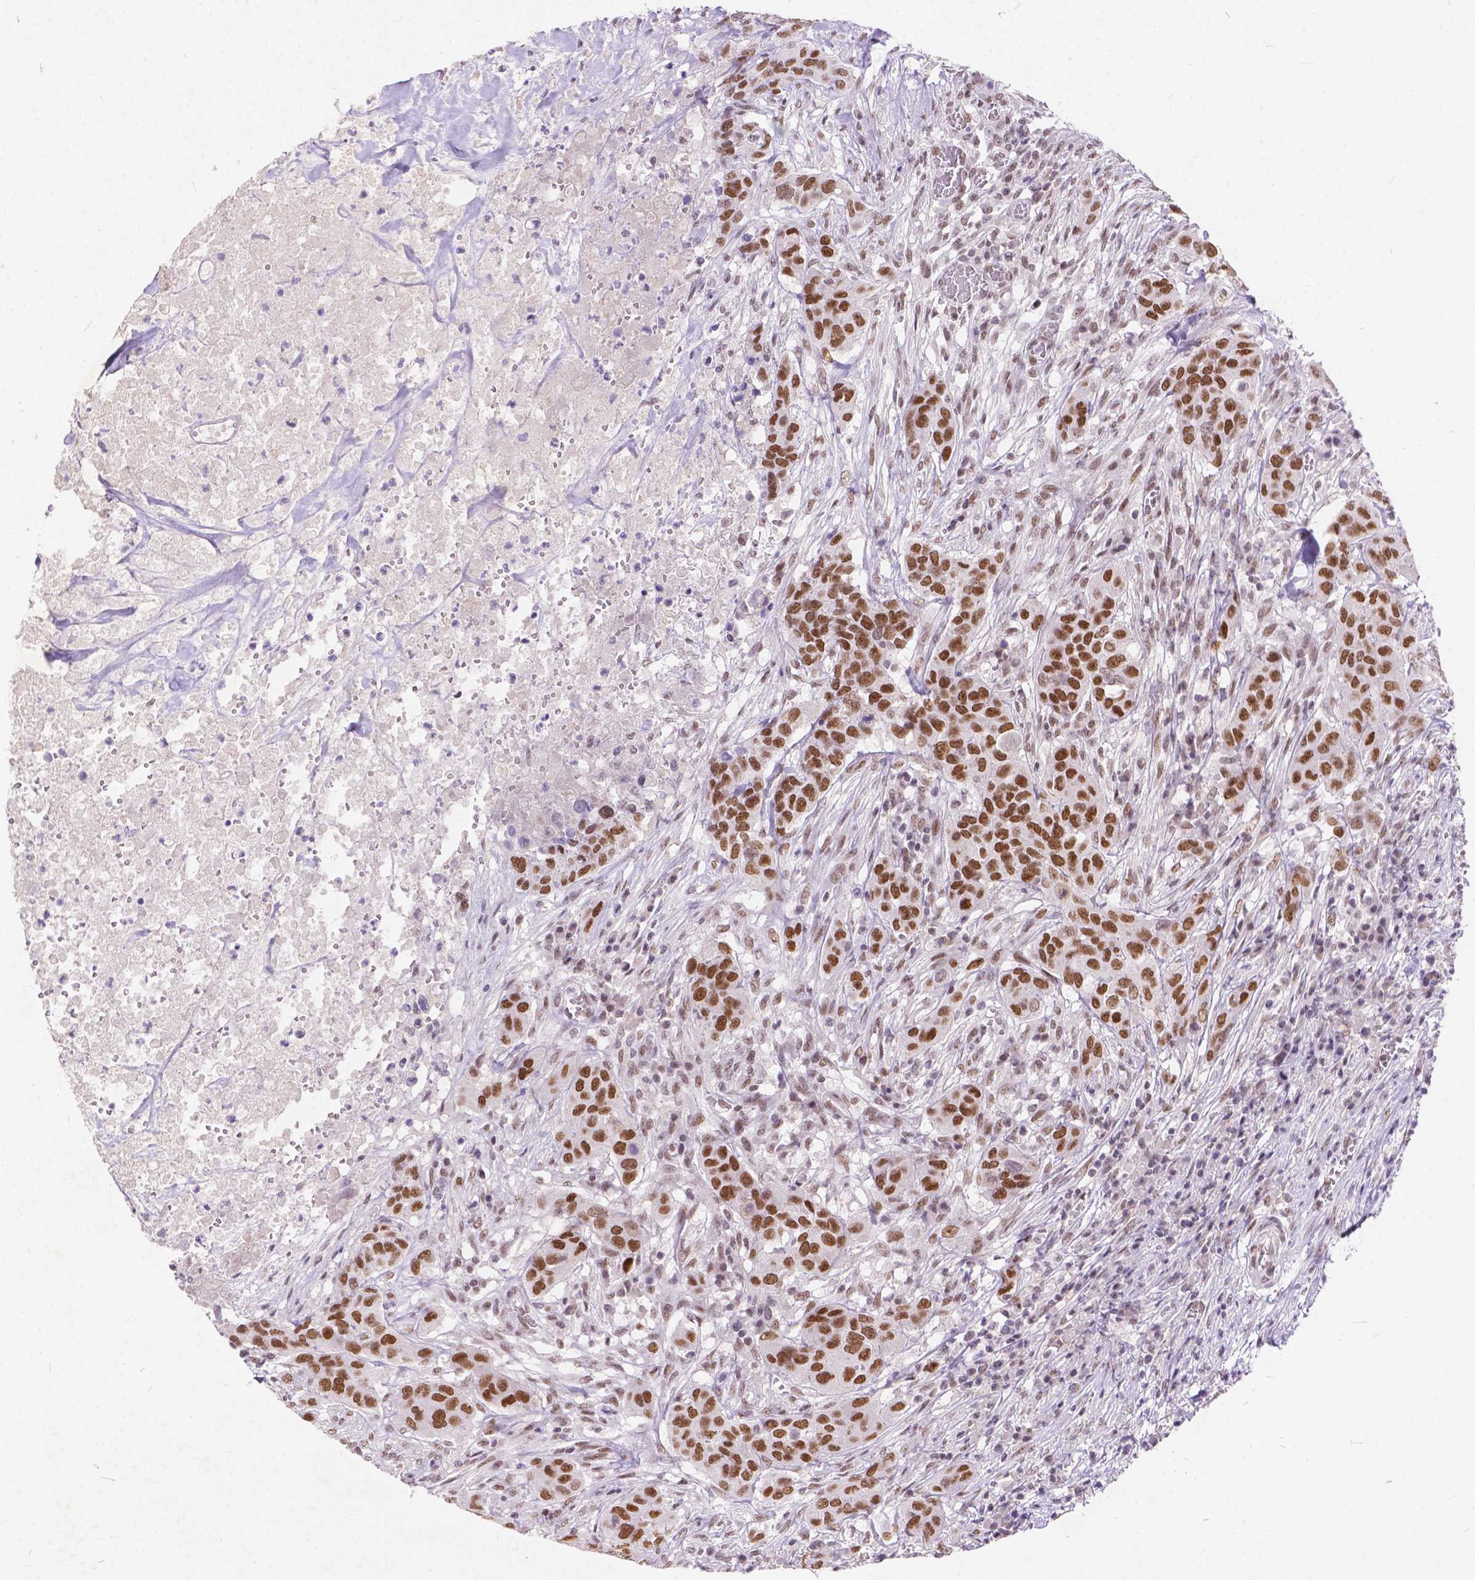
{"staining": {"intensity": "moderate", "quantity": ">75%", "location": "nuclear"}, "tissue": "urothelial cancer", "cell_type": "Tumor cells", "image_type": "cancer", "snomed": [{"axis": "morphology", "description": "Urothelial carcinoma, NOS"}, {"axis": "morphology", "description": "Urothelial carcinoma, High grade"}, {"axis": "topography", "description": "Urinary bladder"}], "caption": "A micrograph of human urothelial cancer stained for a protein reveals moderate nuclear brown staining in tumor cells.", "gene": "FAM53A", "patient": {"sex": "male", "age": 63}}